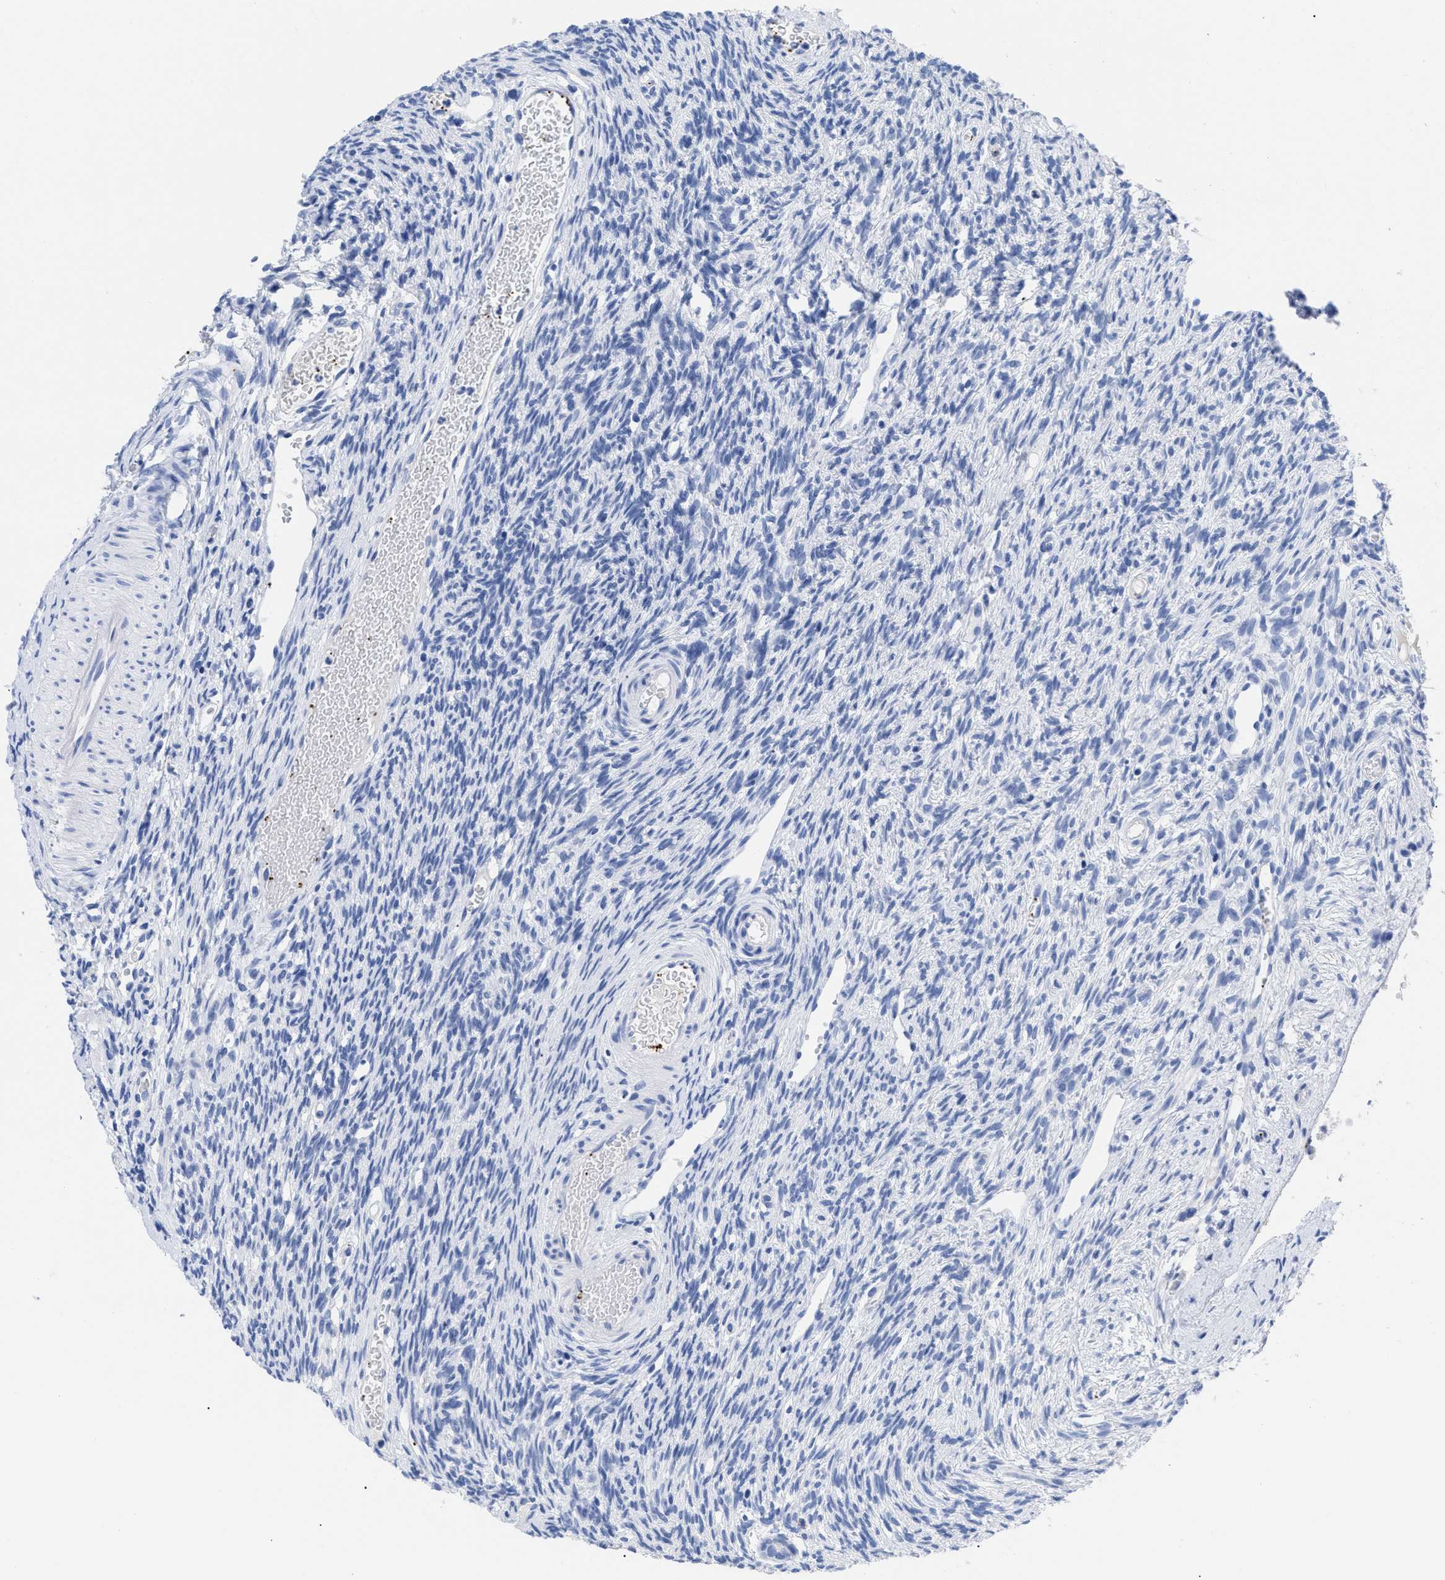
{"staining": {"intensity": "negative", "quantity": "none", "location": "none"}, "tissue": "ovary", "cell_type": "Ovarian stroma cells", "image_type": "normal", "snomed": [{"axis": "morphology", "description": "Normal tissue, NOS"}, {"axis": "topography", "description": "Ovary"}], "caption": "IHC of normal human ovary exhibits no expression in ovarian stroma cells. (DAB (3,3'-diaminobenzidine) immunohistochemistry (IHC) visualized using brightfield microscopy, high magnification).", "gene": "TREML1", "patient": {"sex": "female", "age": 33}}